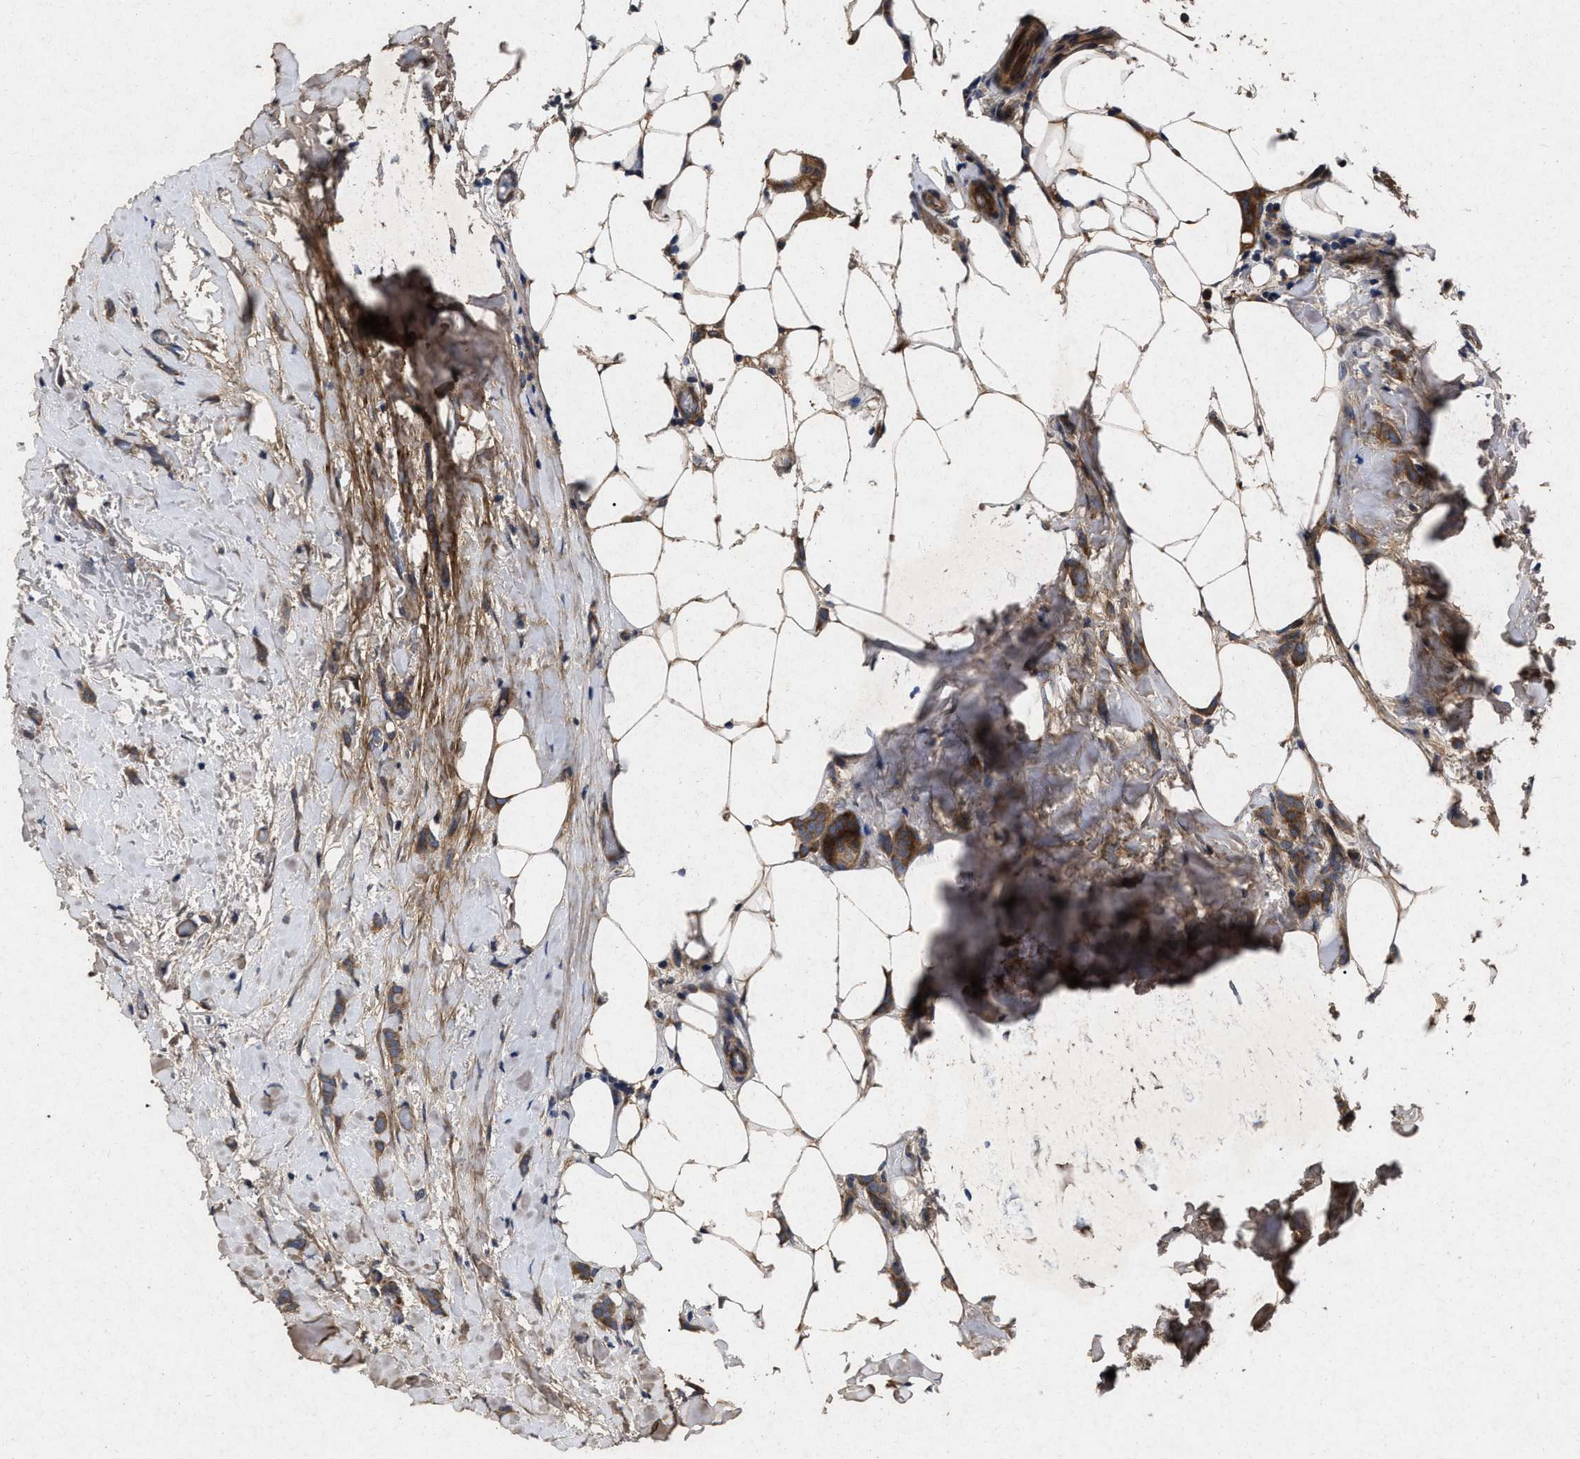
{"staining": {"intensity": "moderate", "quantity": ">75%", "location": "cytoplasmic/membranous"}, "tissue": "breast cancer", "cell_type": "Tumor cells", "image_type": "cancer", "snomed": [{"axis": "morphology", "description": "Lobular carcinoma, in situ"}, {"axis": "morphology", "description": "Lobular carcinoma"}, {"axis": "topography", "description": "Breast"}], "caption": "An IHC histopathology image of tumor tissue is shown. Protein staining in brown shows moderate cytoplasmic/membranous positivity in breast cancer within tumor cells.", "gene": "CDKN2C", "patient": {"sex": "female", "age": 41}}